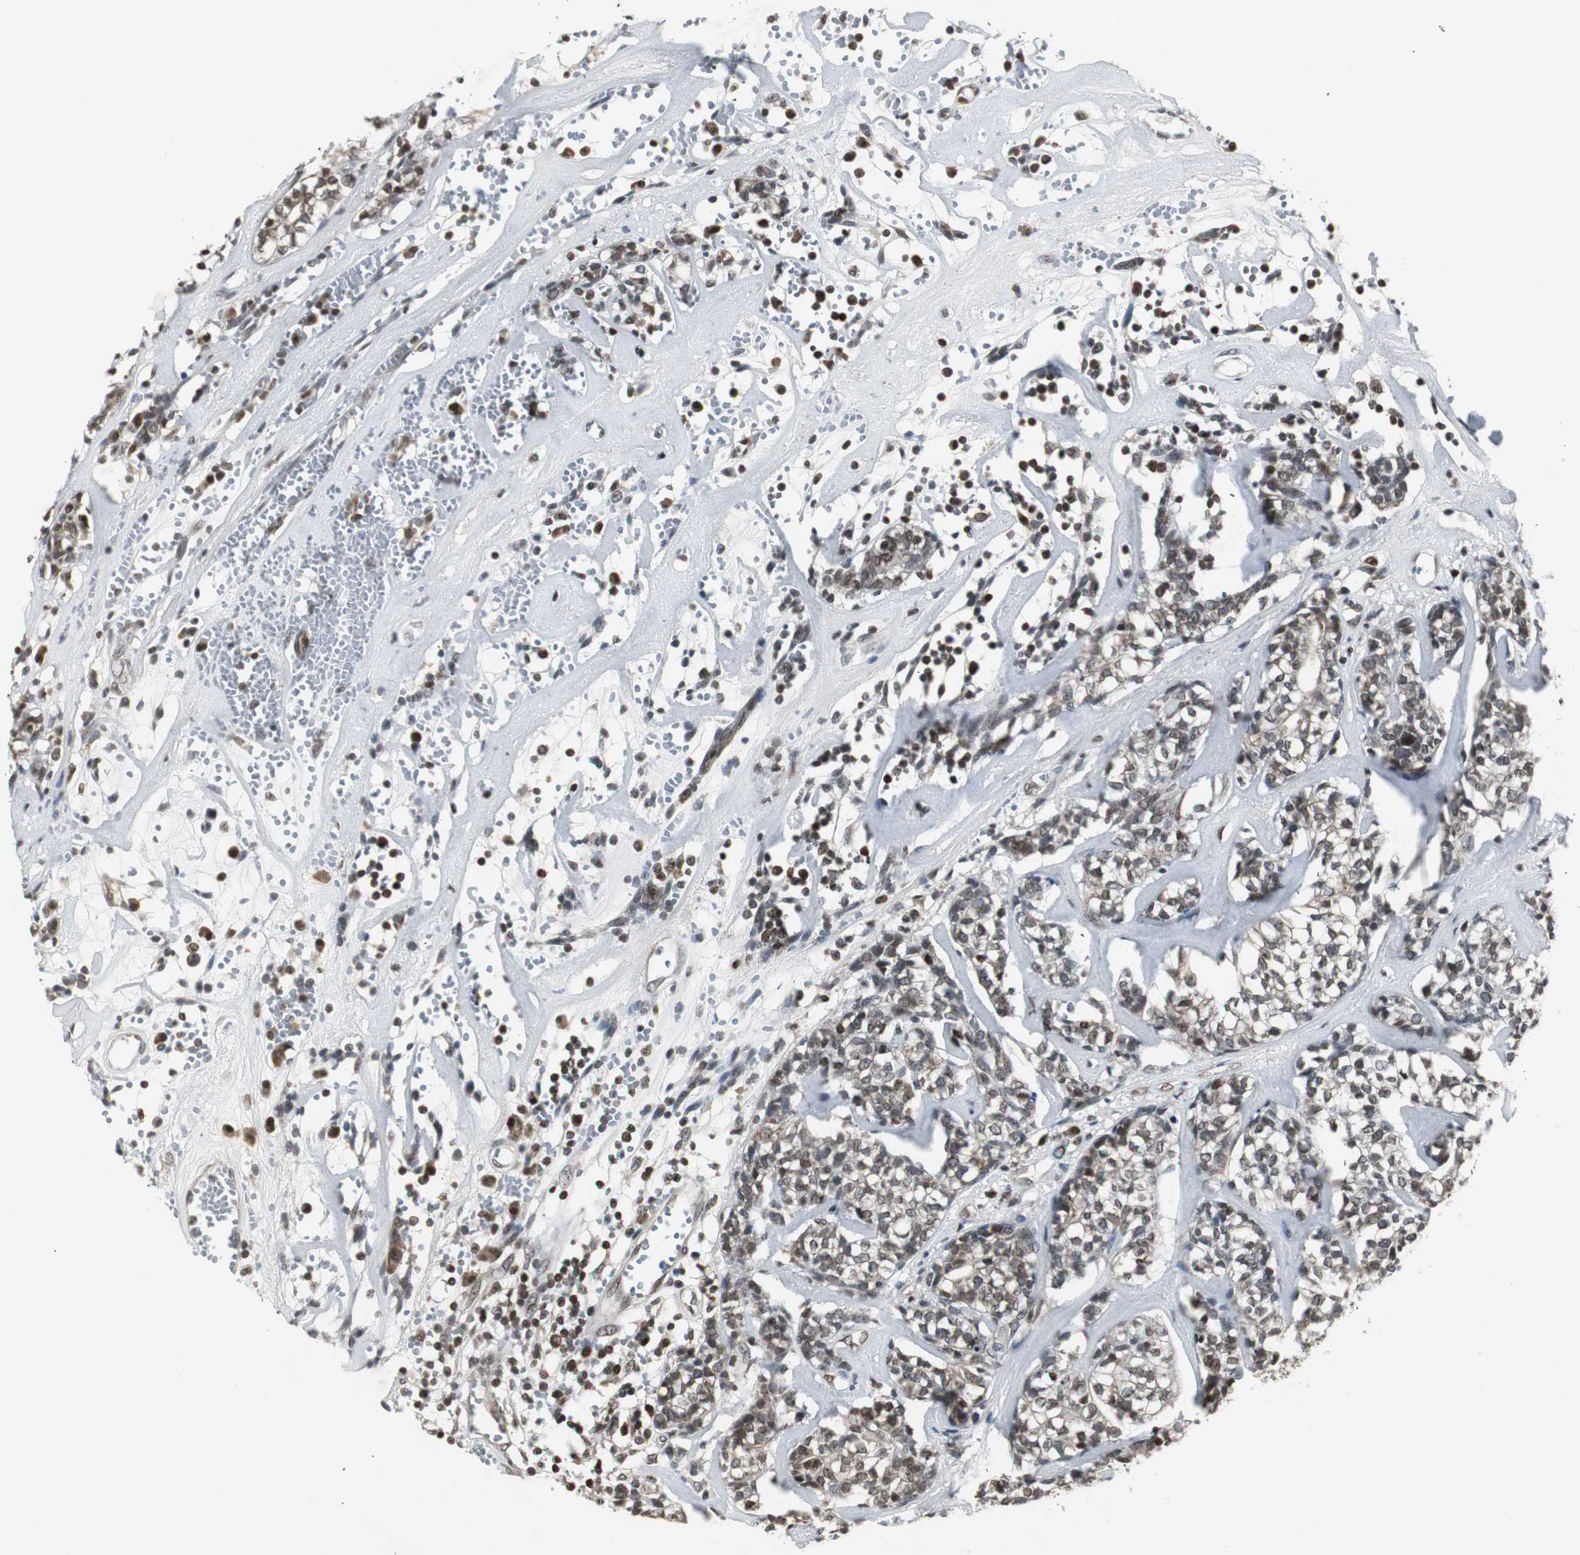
{"staining": {"intensity": "weak", "quantity": ">75%", "location": "cytoplasmic/membranous,nuclear"}, "tissue": "head and neck cancer", "cell_type": "Tumor cells", "image_type": "cancer", "snomed": [{"axis": "morphology", "description": "Adenocarcinoma, NOS"}, {"axis": "topography", "description": "Salivary gland"}, {"axis": "topography", "description": "Head-Neck"}], "caption": "Head and neck cancer (adenocarcinoma) was stained to show a protein in brown. There is low levels of weak cytoplasmic/membranous and nuclear expression in about >75% of tumor cells.", "gene": "MPG", "patient": {"sex": "female", "age": 65}}